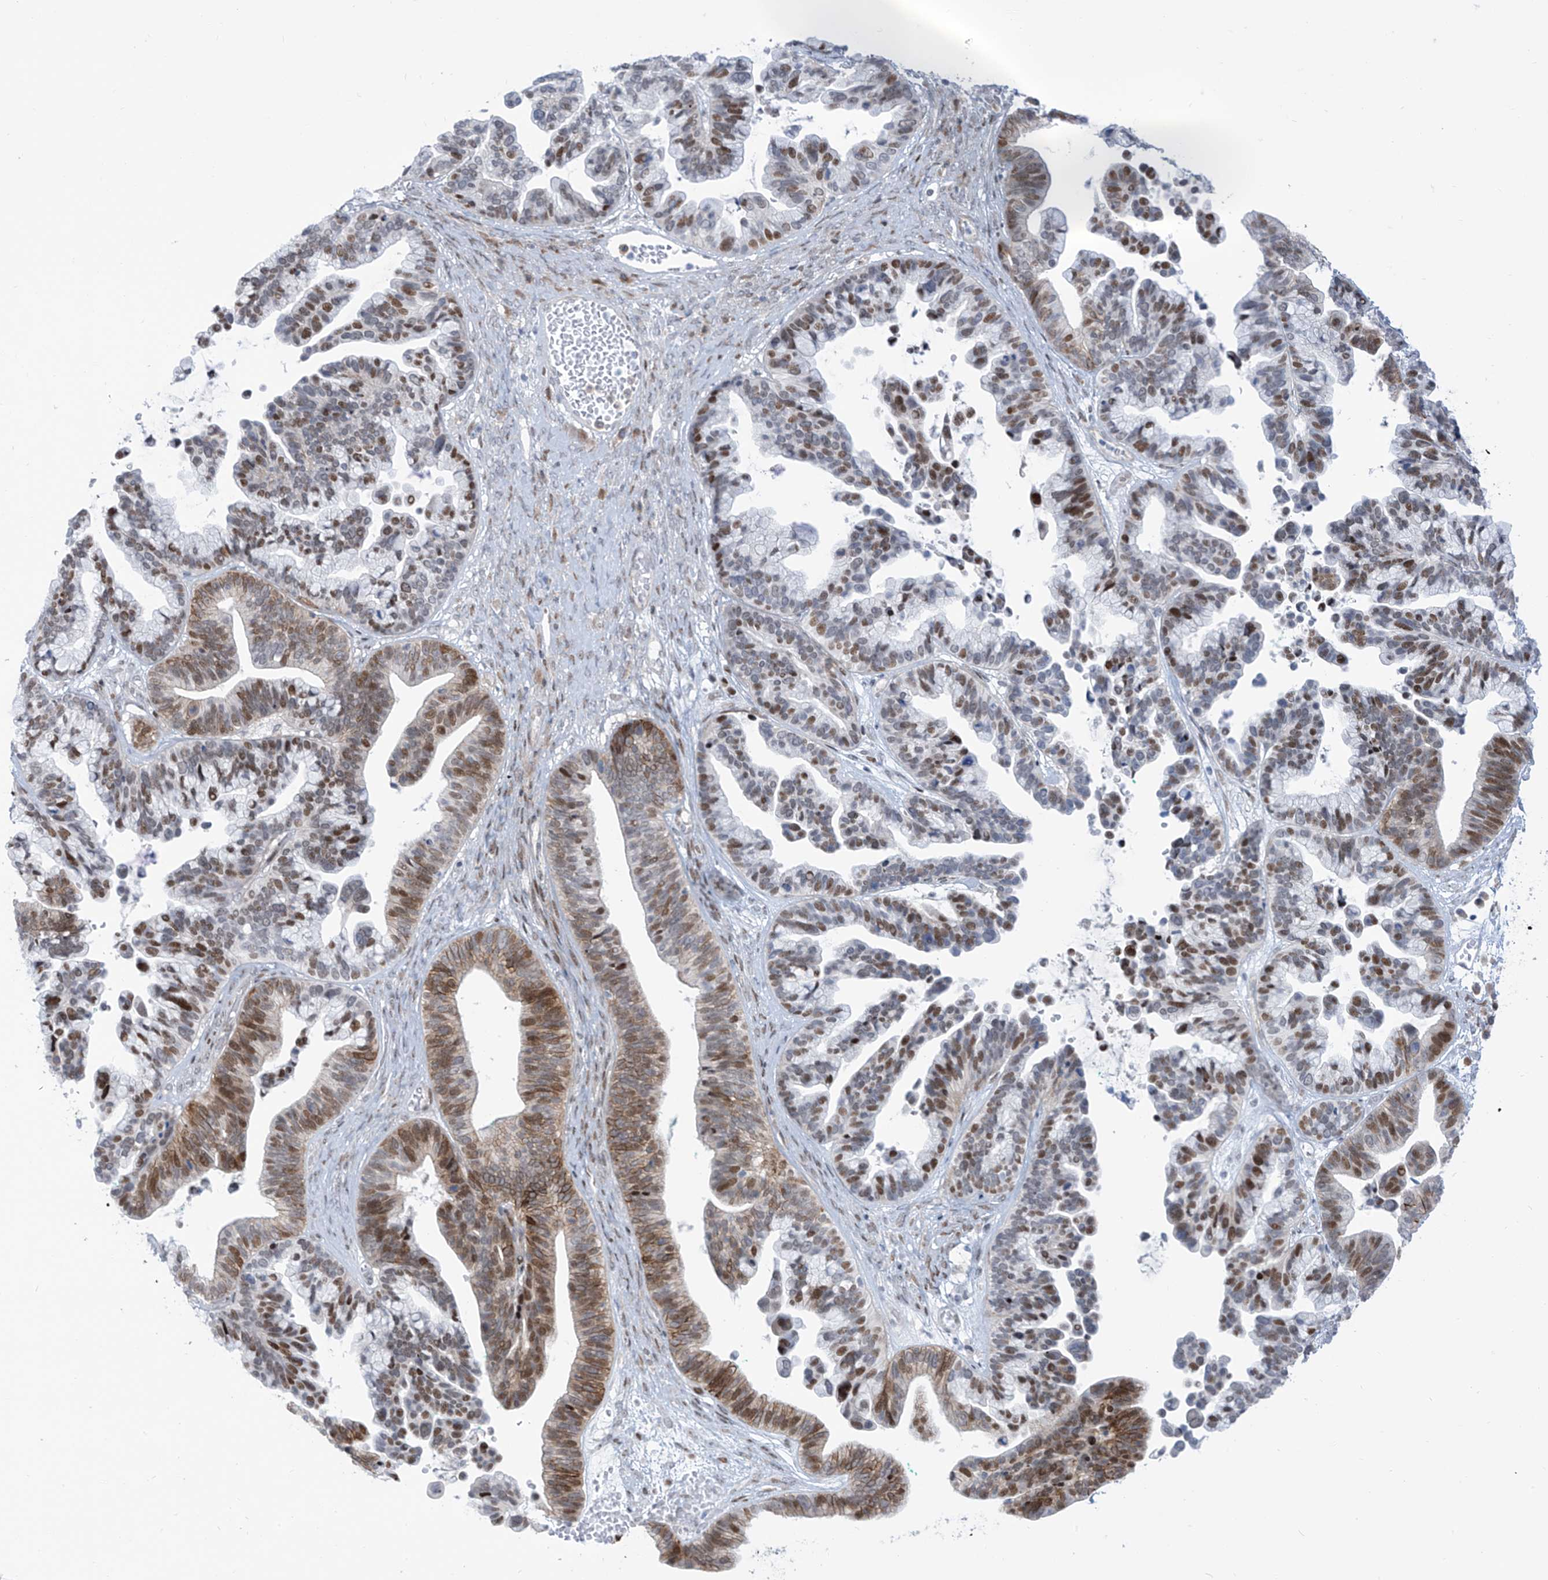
{"staining": {"intensity": "moderate", "quantity": ">75%", "location": "cytoplasmic/membranous,nuclear"}, "tissue": "ovarian cancer", "cell_type": "Tumor cells", "image_type": "cancer", "snomed": [{"axis": "morphology", "description": "Cystadenocarcinoma, serous, NOS"}, {"axis": "topography", "description": "Ovary"}], "caption": "This image displays IHC staining of ovarian cancer (serous cystadenocarcinoma), with medium moderate cytoplasmic/membranous and nuclear expression in about >75% of tumor cells.", "gene": "LIN9", "patient": {"sex": "female", "age": 56}}